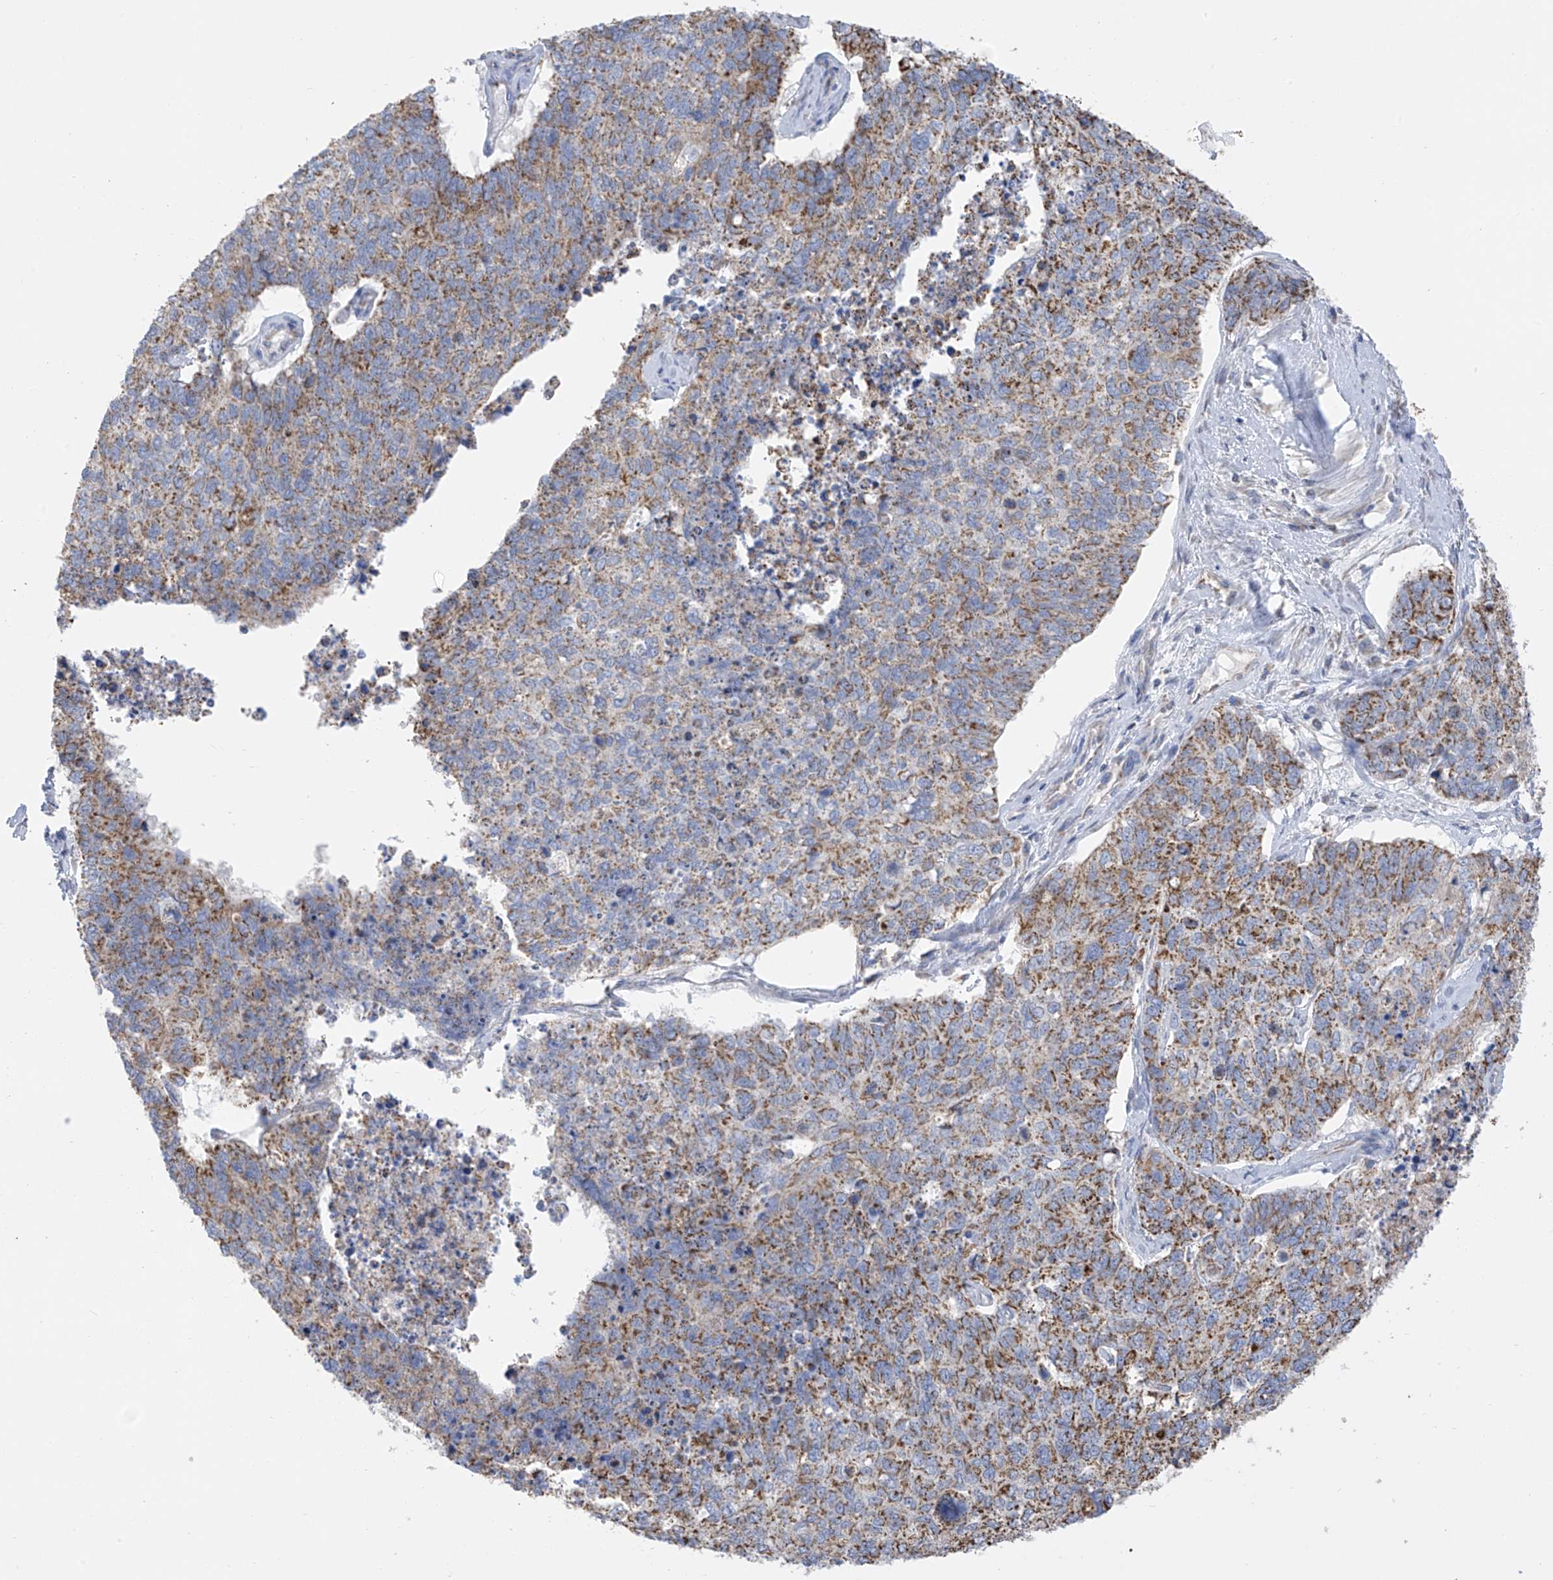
{"staining": {"intensity": "strong", "quantity": "25%-75%", "location": "cytoplasmic/membranous"}, "tissue": "cervical cancer", "cell_type": "Tumor cells", "image_type": "cancer", "snomed": [{"axis": "morphology", "description": "Squamous cell carcinoma, NOS"}, {"axis": "topography", "description": "Cervix"}], "caption": "Cervical cancer (squamous cell carcinoma) stained with DAB (3,3'-diaminobenzidine) immunohistochemistry displays high levels of strong cytoplasmic/membranous expression in about 25%-75% of tumor cells.", "gene": "PNPT1", "patient": {"sex": "female", "age": 63}}